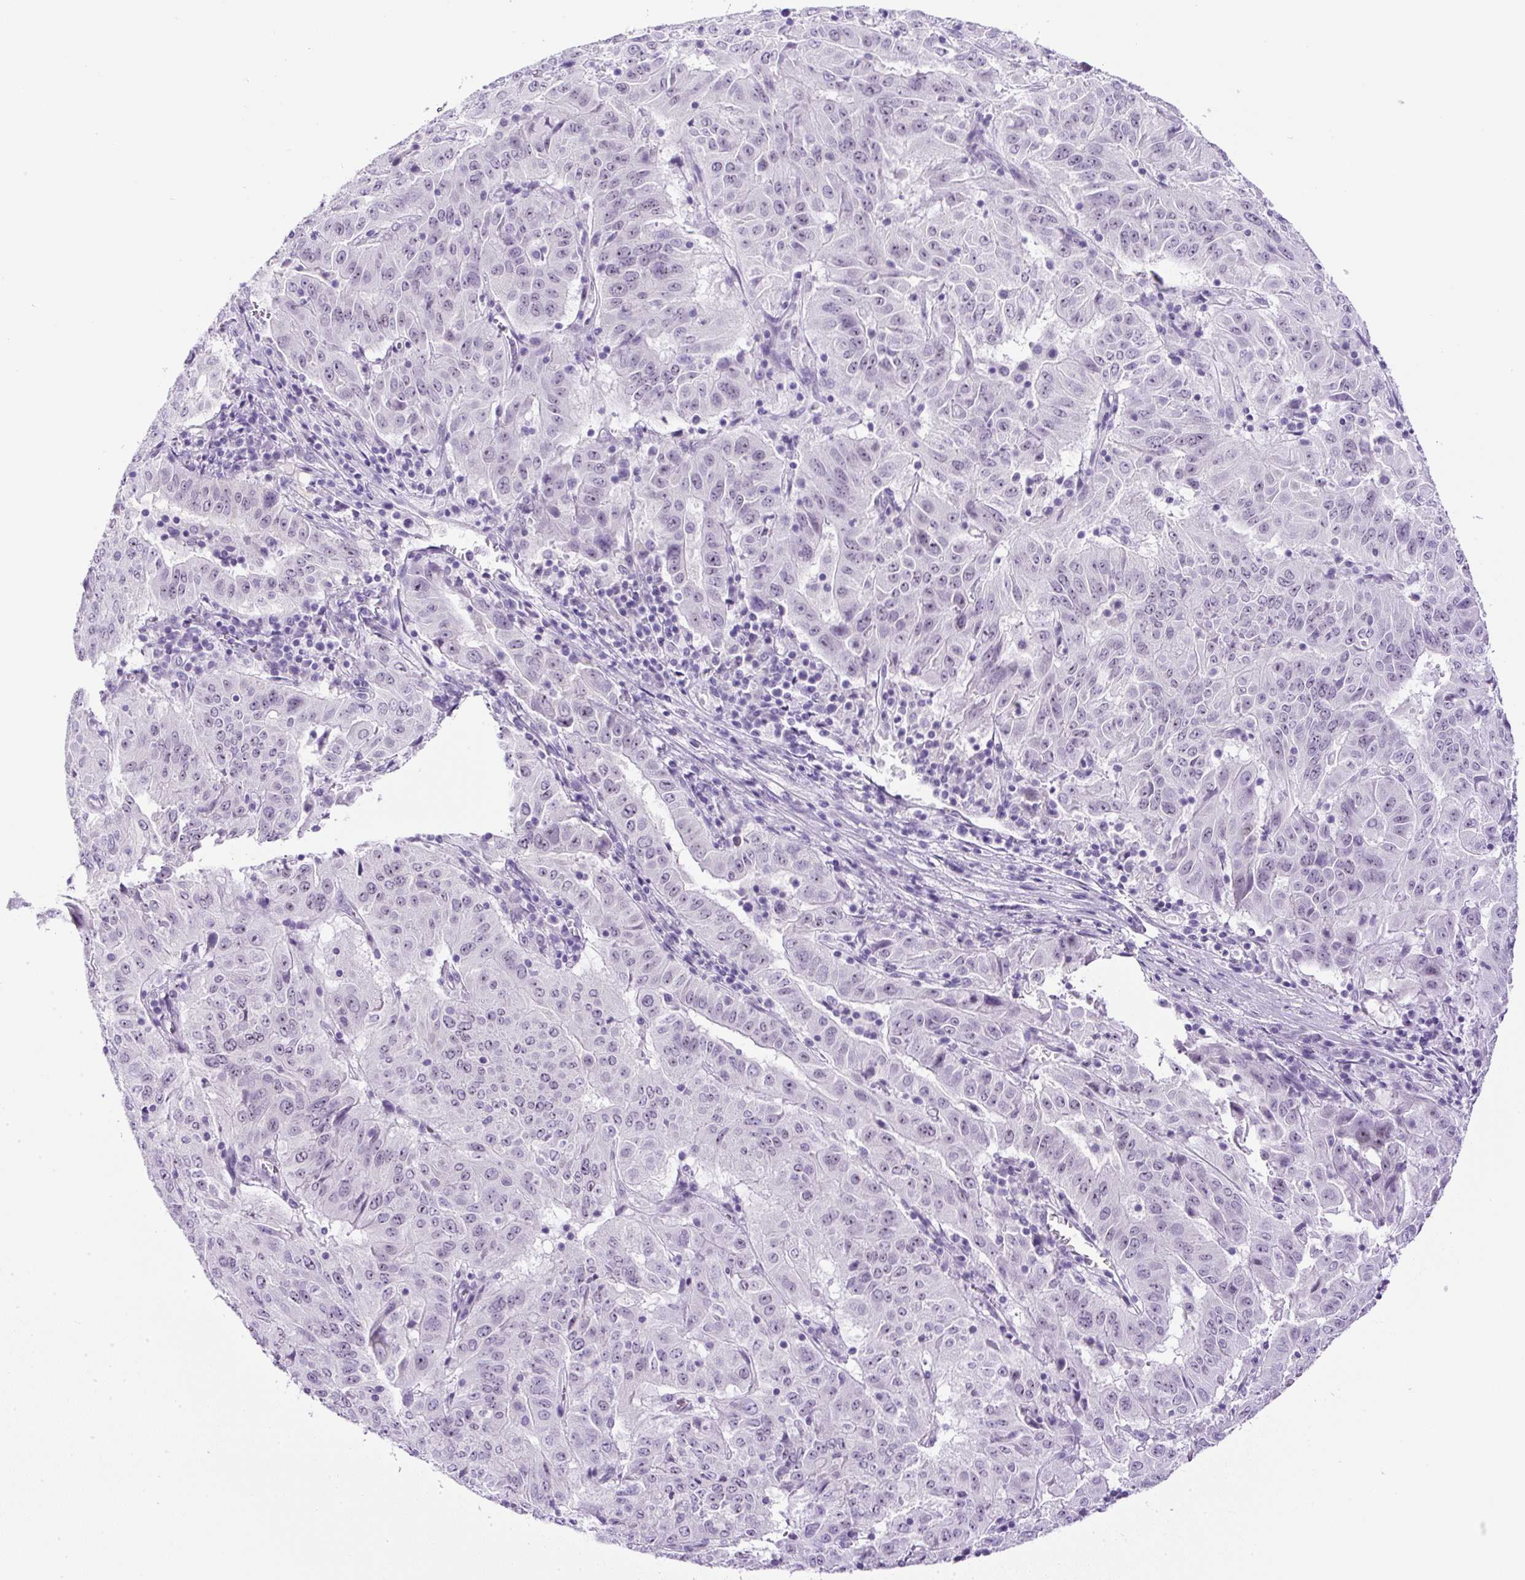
{"staining": {"intensity": "negative", "quantity": "none", "location": "none"}, "tissue": "pancreatic cancer", "cell_type": "Tumor cells", "image_type": "cancer", "snomed": [{"axis": "morphology", "description": "Adenocarcinoma, NOS"}, {"axis": "topography", "description": "Pancreas"}], "caption": "Immunohistochemistry of pancreatic cancer (adenocarcinoma) shows no staining in tumor cells. The staining was performed using DAB to visualize the protein expression in brown, while the nuclei were stained in blue with hematoxylin (Magnification: 20x).", "gene": "RHBDD2", "patient": {"sex": "male", "age": 63}}